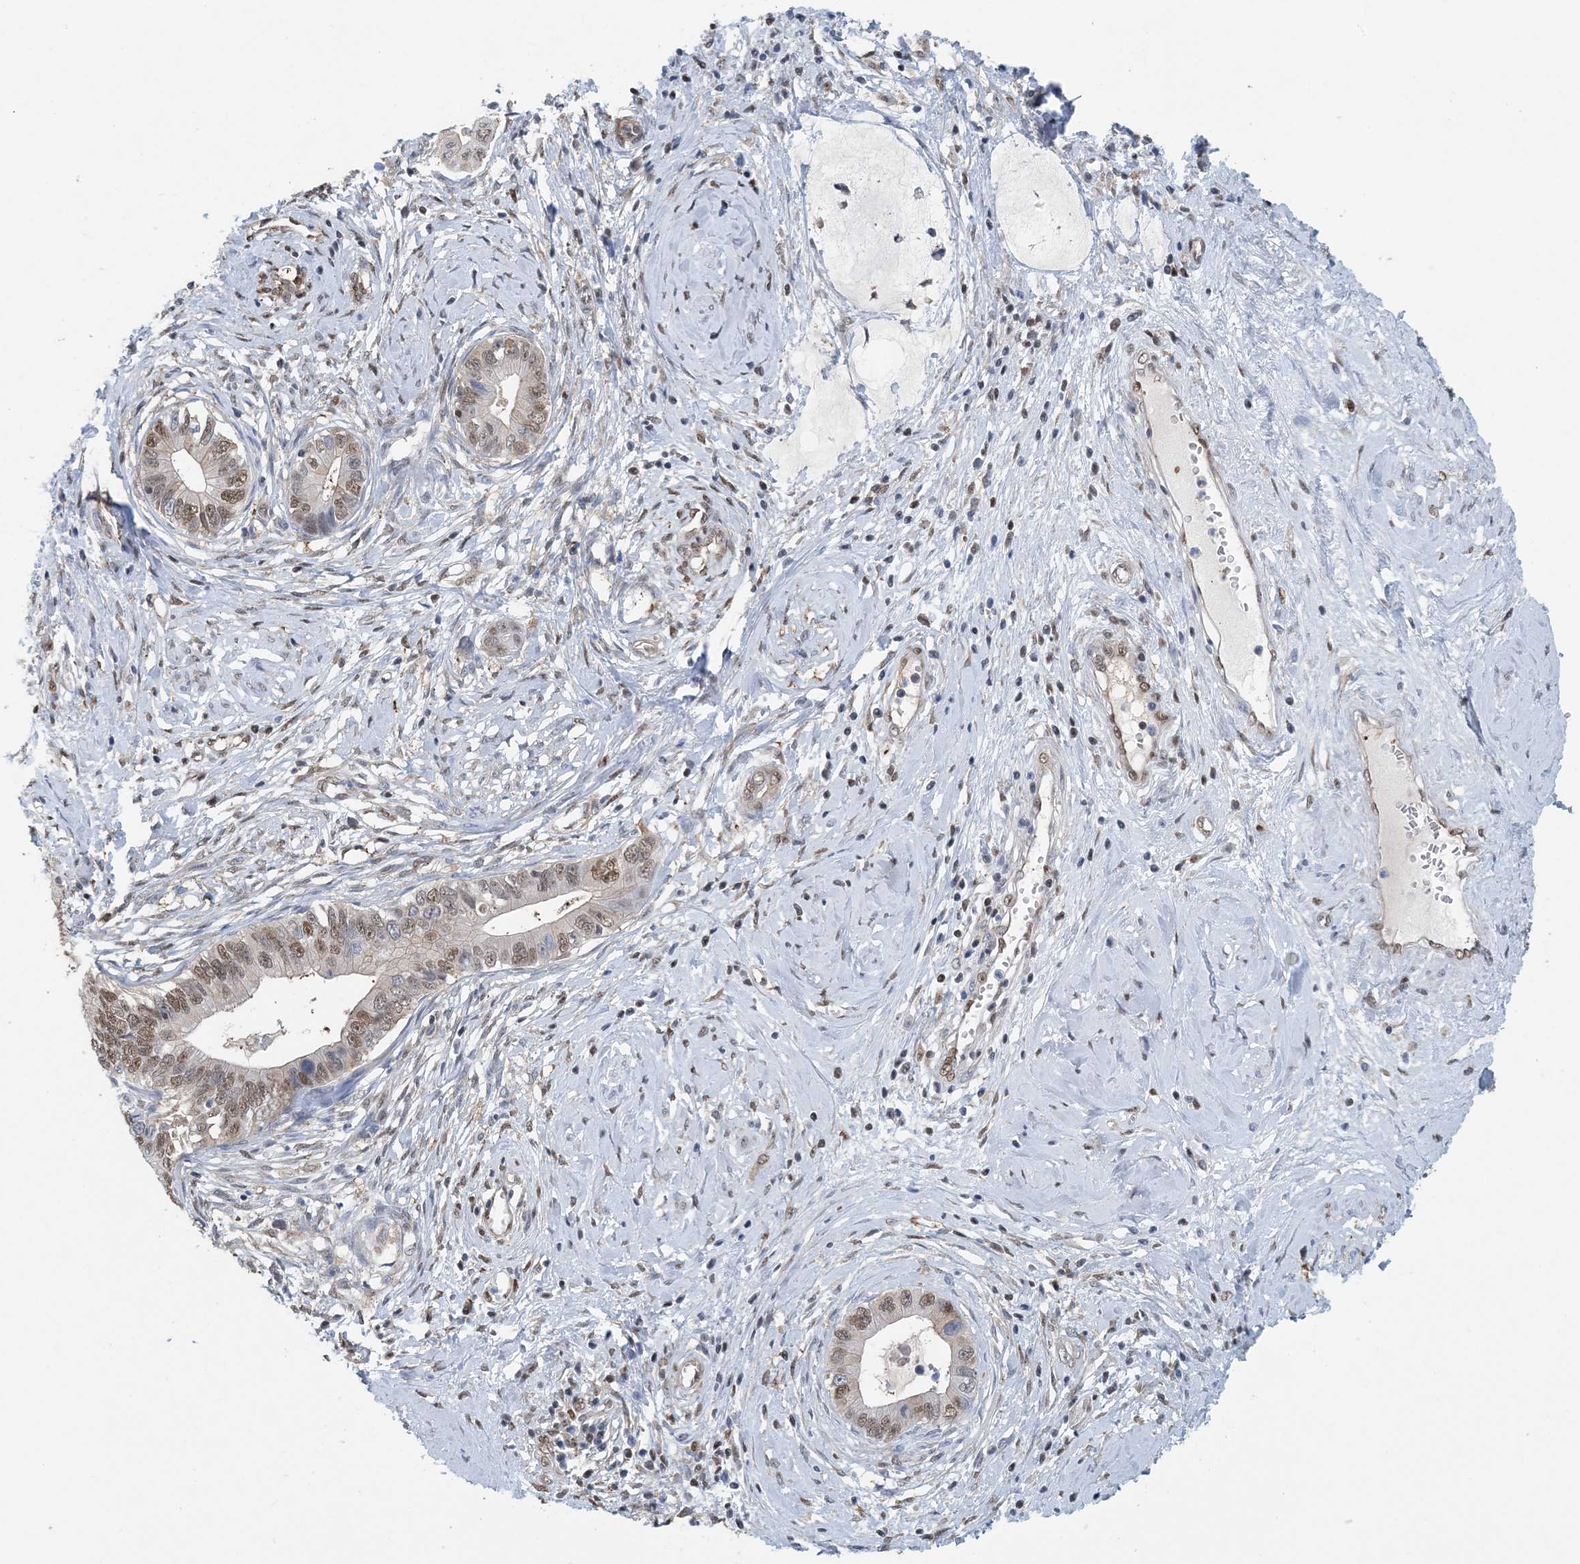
{"staining": {"intensity": "moderate", "quantity": ">75%", "location": "nuclear"}, "tissue": "cervical cancer", "cell_type": "Tumor cells", "image_type": "cancer", "snomed": [{"axis": "morphology", "description": "Adenocarcinoma, NOS"}, {"axis": "topography", "description": "Cervix"}], "caption": "Protein expression analysis of cervical cancer displays moderate nuclear staining in approximately >75% of tumor cells. (Stains: DAB (3,3'-diaminobenzidine) in brown, nuclei in blue, Microscopy: brightfield microscopy at high magnification).", "gene": "HIKESHI", "patient": {"sex": "female", "age": 44}}